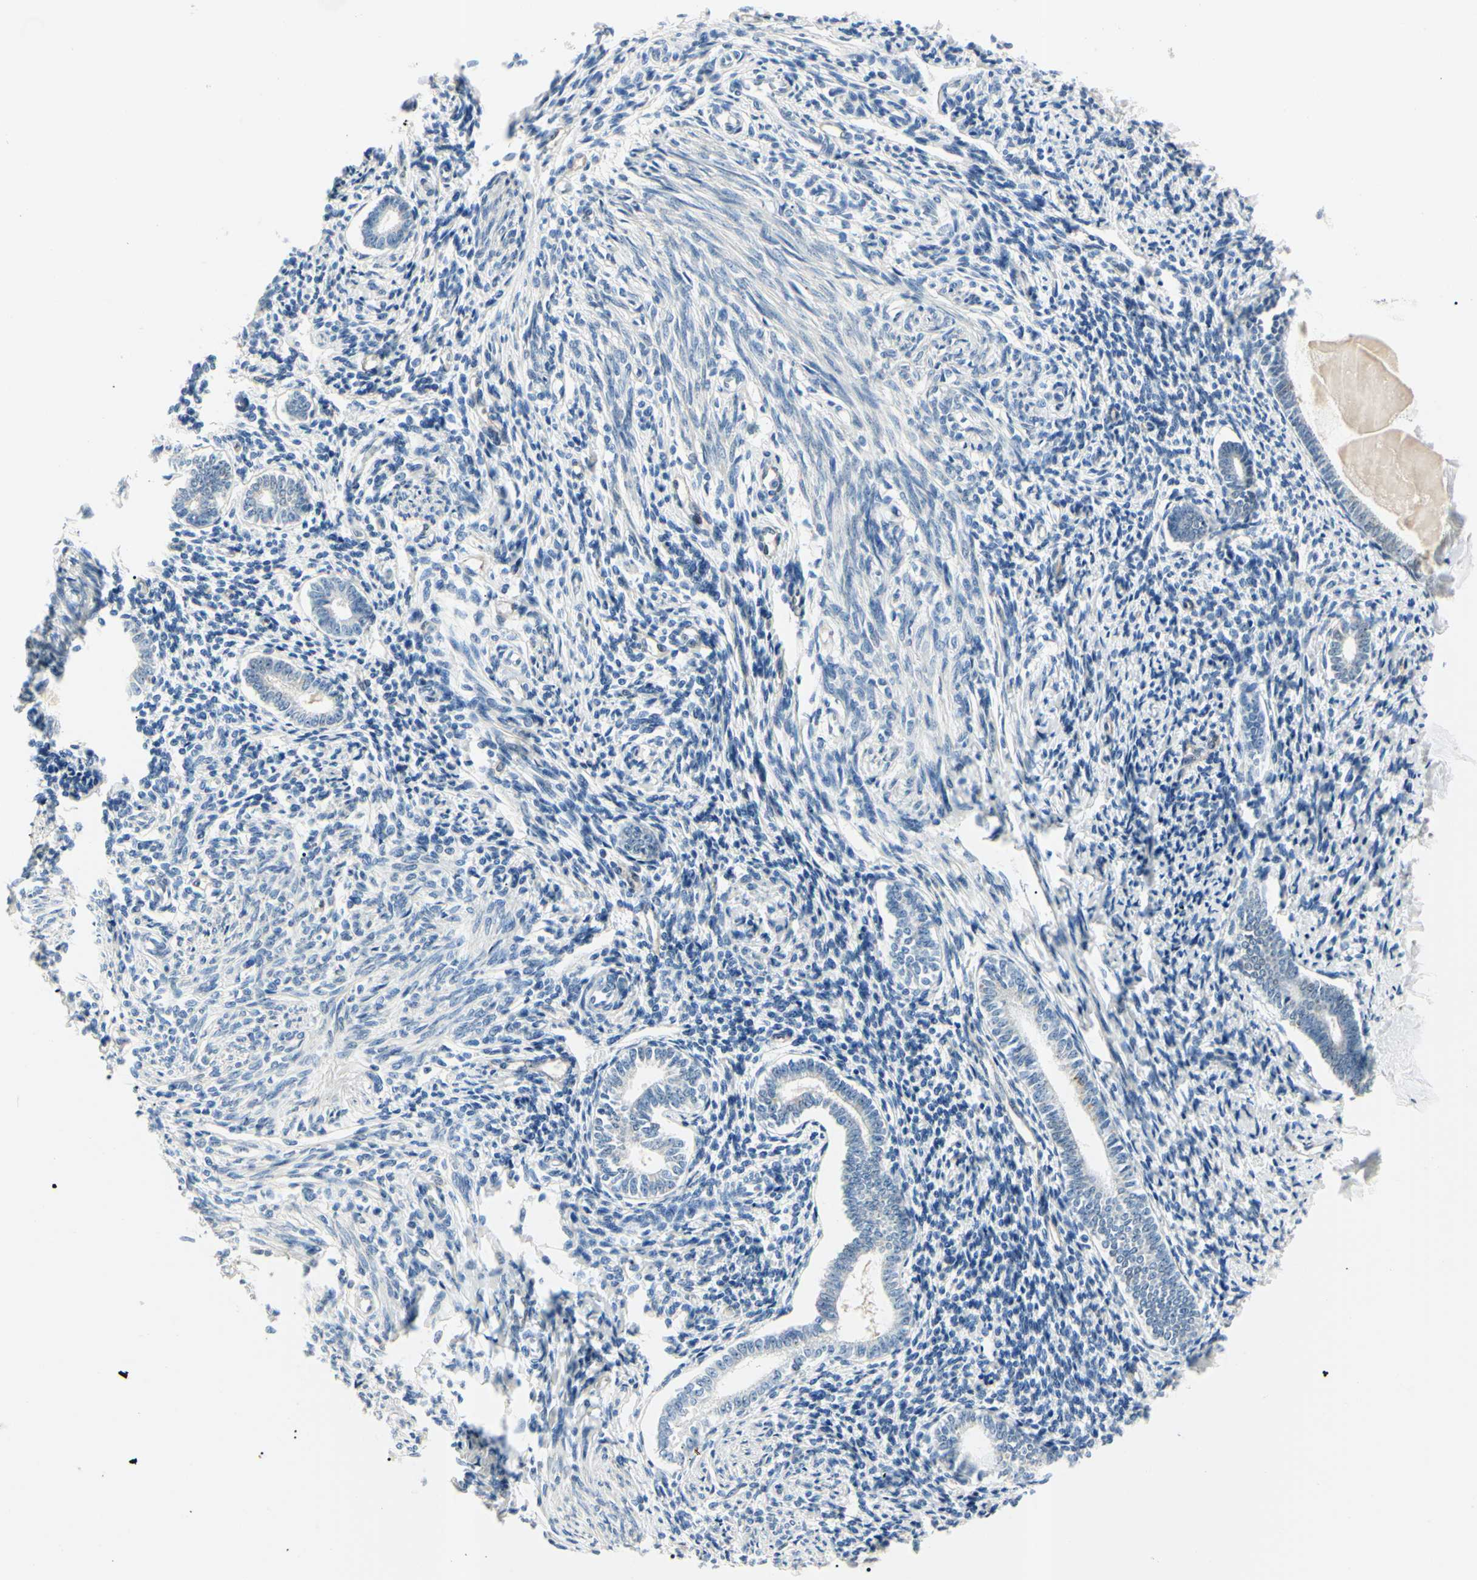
{"staining": {"intensity": "negative", "quantity": "none", "location": "none"}, "tissue": "endometrium", "cell_type": "Cells in endometrial stroma", "image_type": "normal", "snomed": [{"axis": "morphology", "description": "Normal tissue, NOS"}, {"axis": "topography", "description": "Endometrium"}], "caption": "Immunohistochemistry (IHC) micrograph of benign endometrium stained for a protein (brown), which demonstrates no positivity in cells in endometrial stroma. (DAB immunohistochemistry (IHC), high magnification).", "gene": "AKR1C3", "patient": {"sex": "female", "age": 71}}